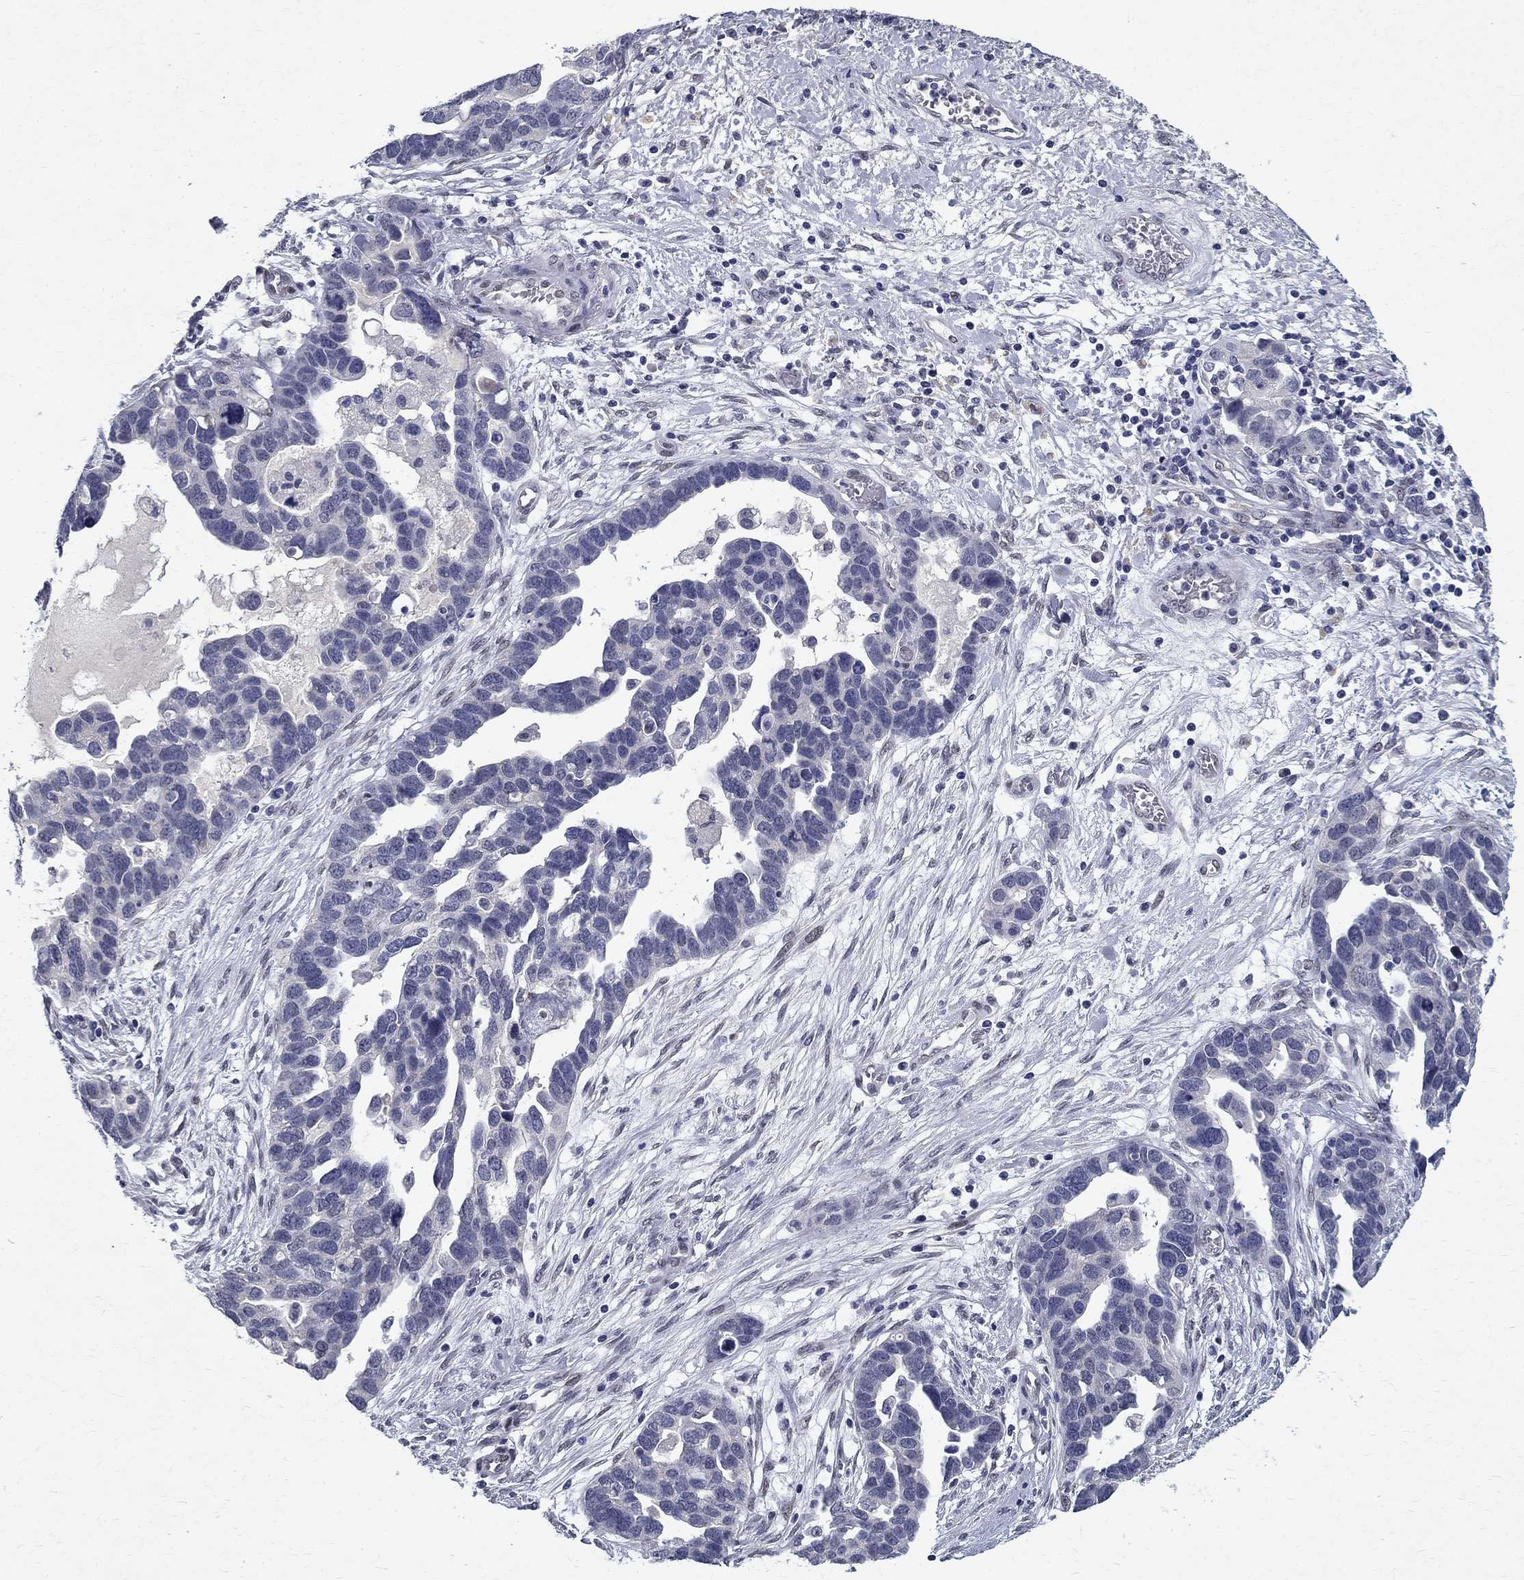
{"staining": {"intensity": "negative", "quantity": "none", "location": "none"}, "tissue": "ovarian cancer", "cell_type": "Tumor cells", "image_type": "cancer", "snomed": [{"axis": "morphology", "description": "Cystadenocarcinoma, serous, NOS"}, {"axis": "topography", "description": "Ovary"}], "caption": "Ovarian cancer (serous cystadenocarcinoma) stained for a protein using immunohistochemistry (IHC) displays no expression tumor cells.", "gene": "RBFOX1", "patient": {"sex": "female", "age": 54}}